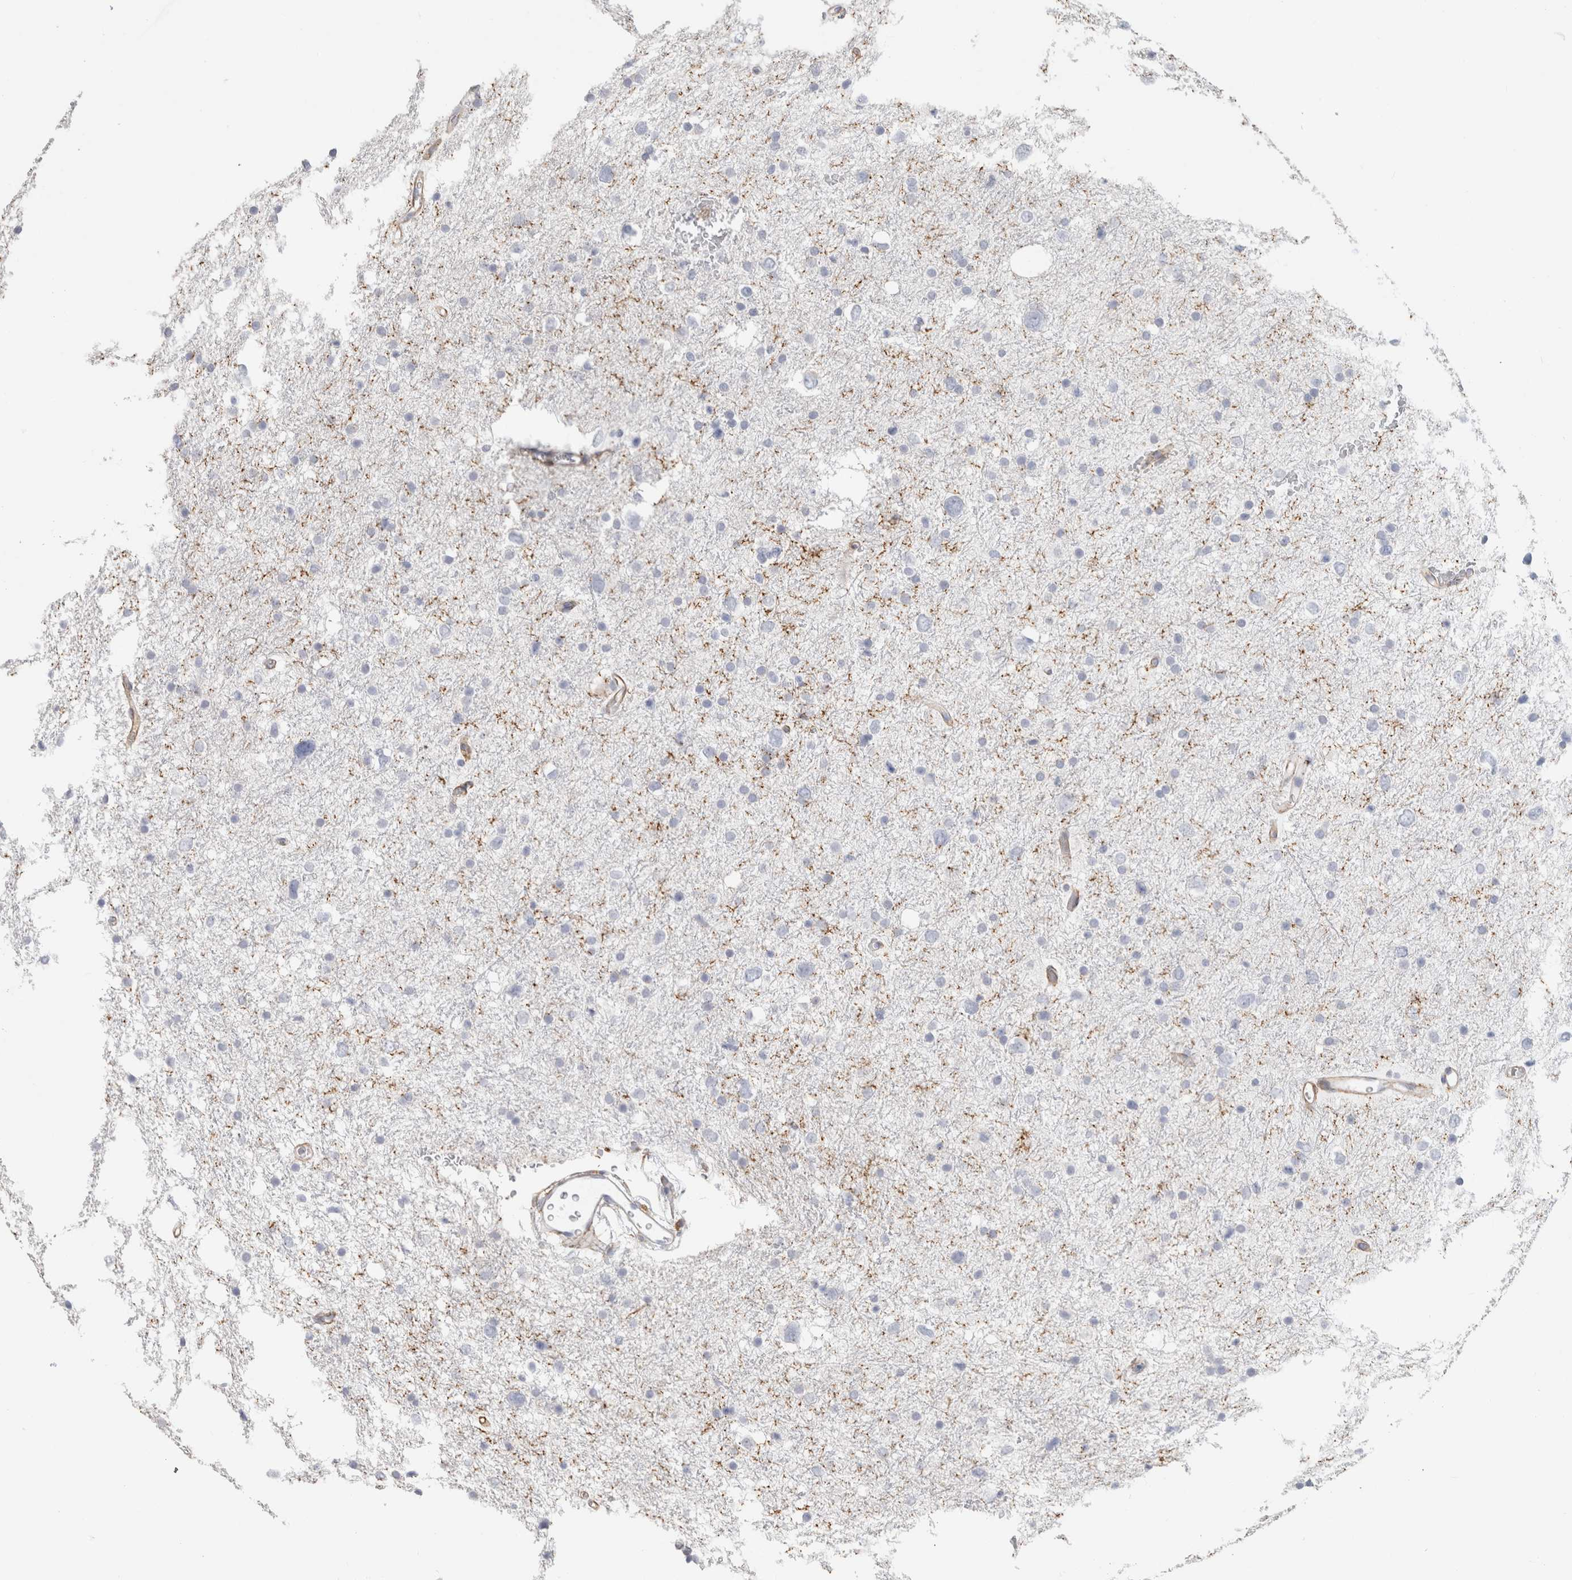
{"staining": {"intensity": "negative", "quantity": "none", "location": "none"}, "tissue": "glioma", "cell_type": "Tumor cells", "image_type": "cancer", "snomed": [{"axis": "morphology", "description": "Glioma, malignant, Low grade"}, {"axis": "topography", "description": "Brain"}], "caption": "The photomicrograph shows no significant staining in tumor cells of low-grade glioma (malignant).", "gene": "SLC6A1", "patient": {"sex": "female", "age": 37}}